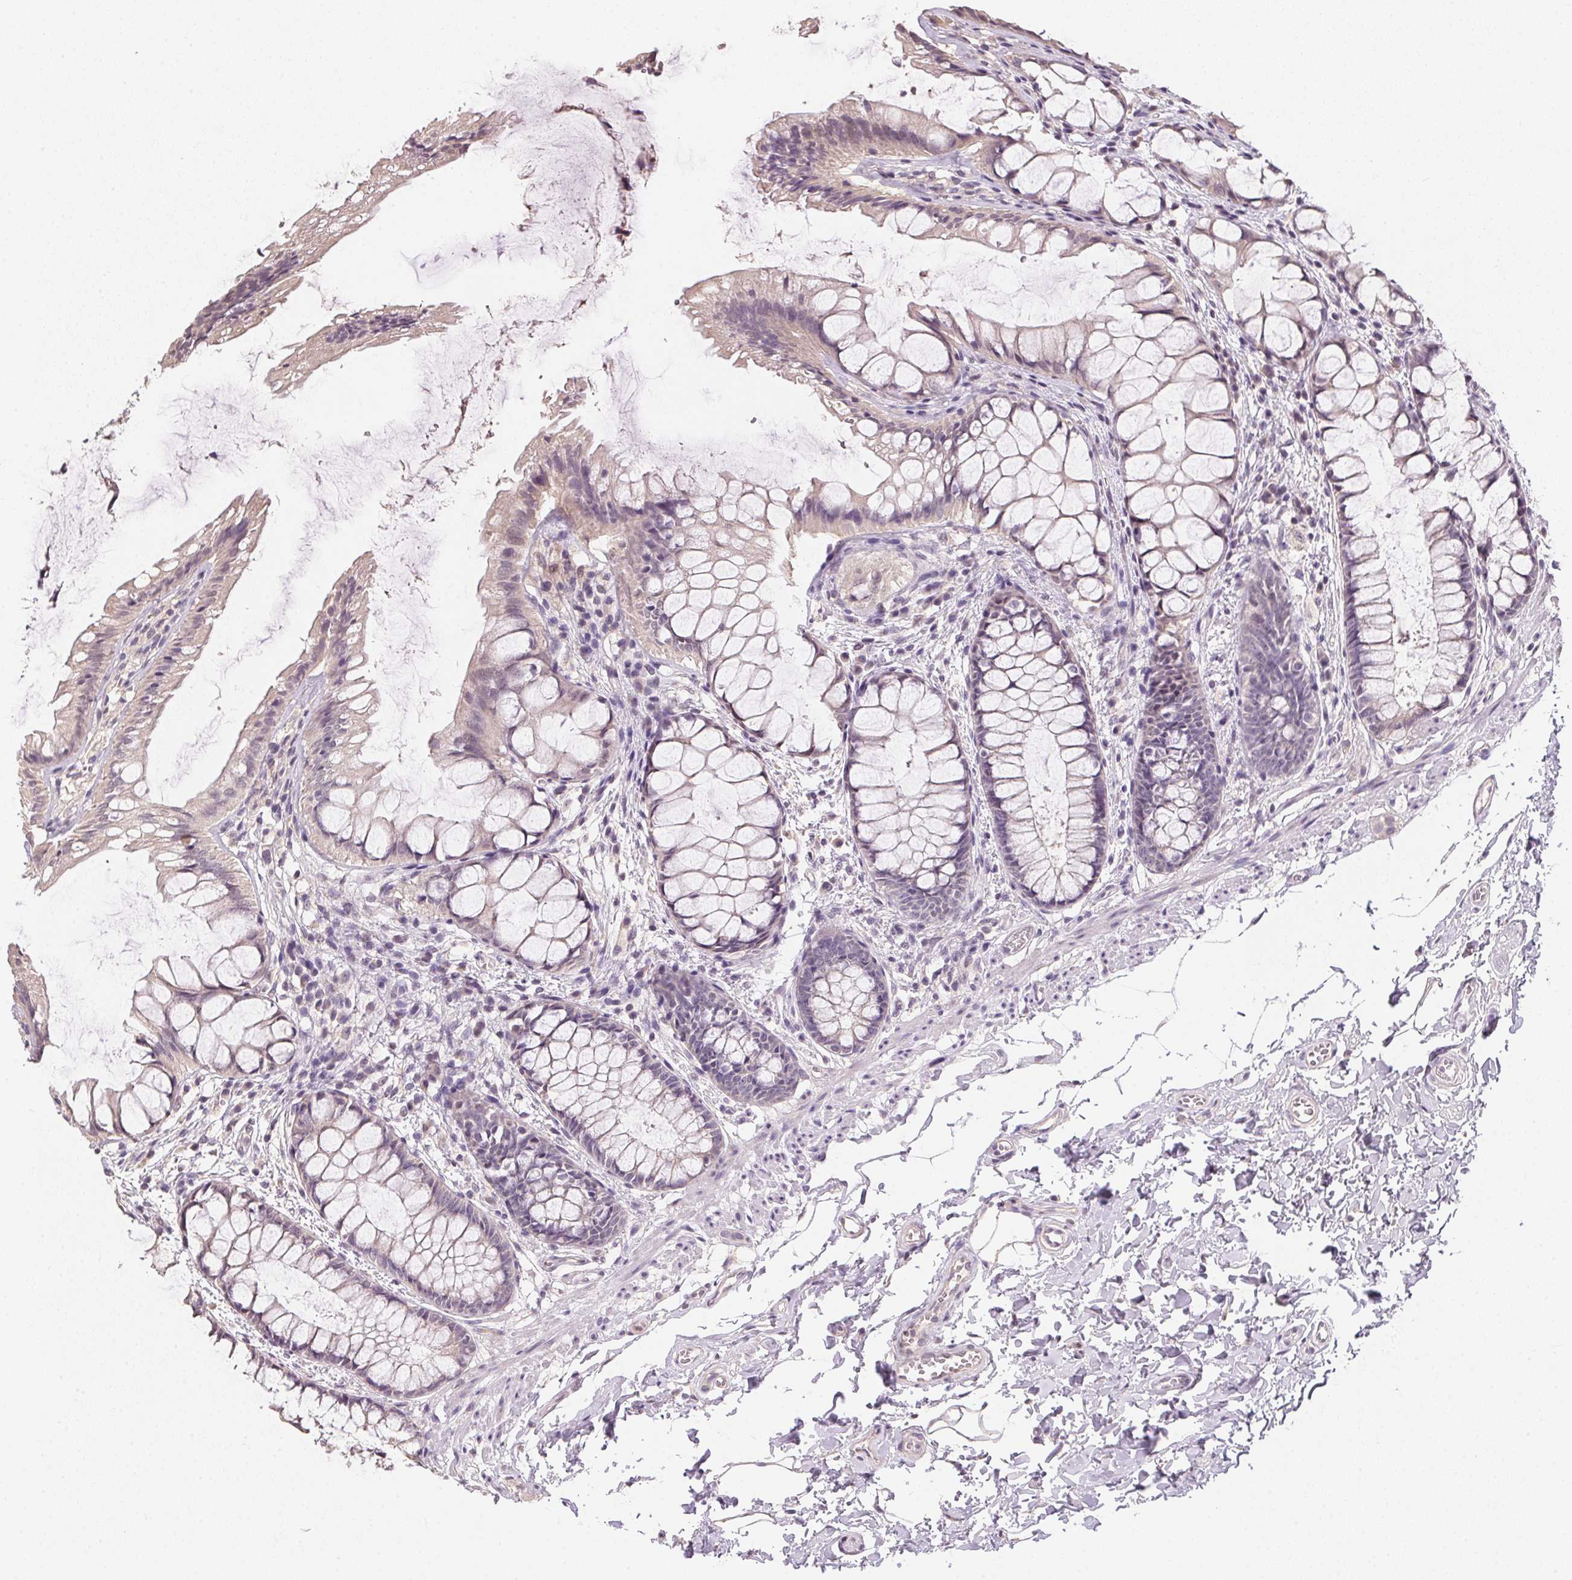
{"staining": {"intensity": "weak", "quantity": "25%-75%", "location": "cytoplasmic/membranous"}, "tissue": "rectum", "cell_type": "Glandular cells", "image_type": "normal", "snomed": [{"axis": "morphology", "description": "Normal tissue, NOS"}, {"axis": "topography", "description": "Rectum"}], "caption": "Approximately 25%-75% of glandular cells in unremarkable rectum display weak cytoplasmic/membranous protein staining as visualized by brown immunohistochemical staining.", "gene": "ALDH8A1", "patient": {"sex": "female", "age": 62}}